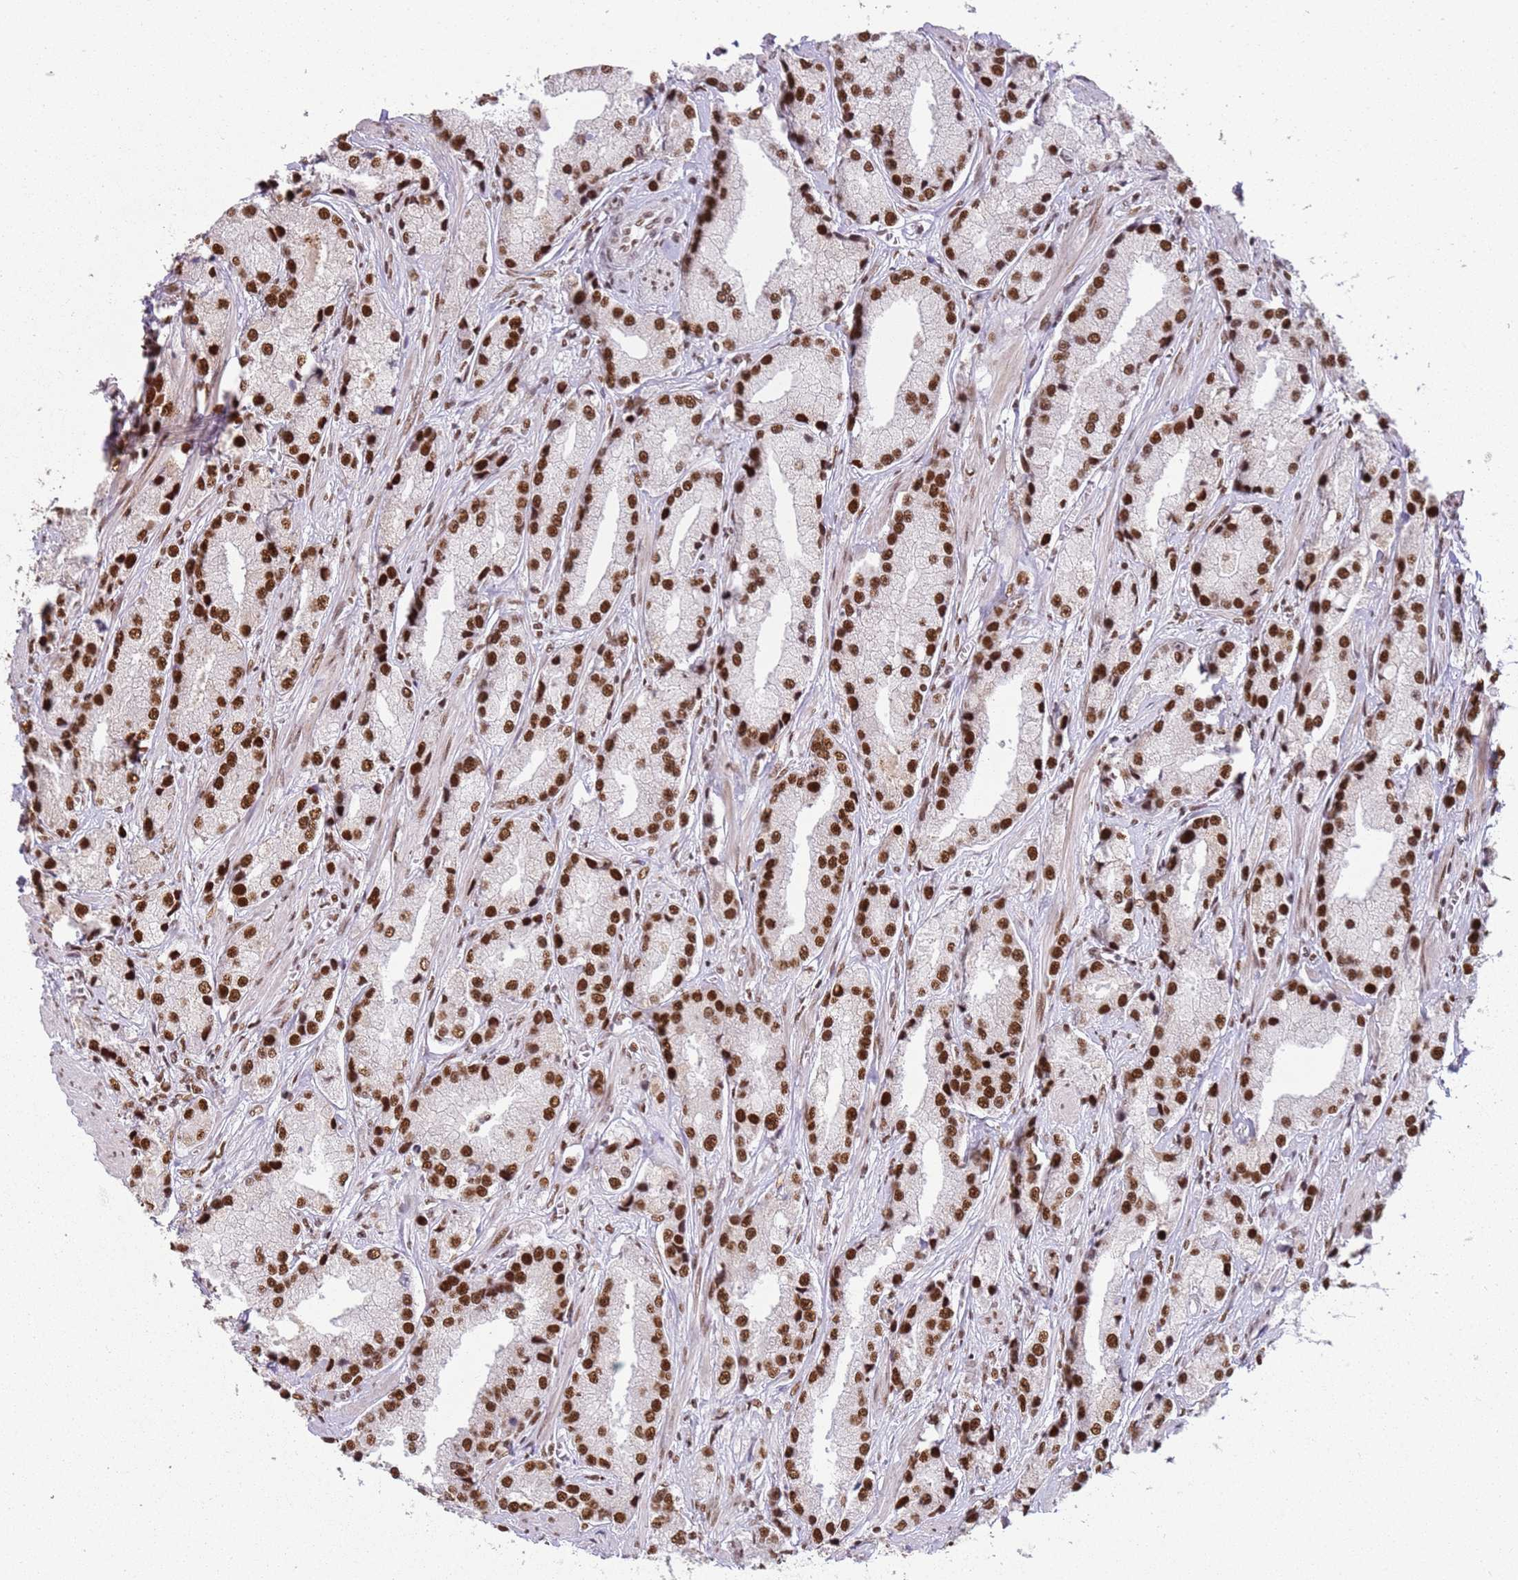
{"staining": {"intensity": "strong", "quantity": ">75%", "location": "nuclear"}, "tissue": "prostate cancer", "cell_type": "Tumor cells", "image_type": "cancer", "snomed": [{"axis": "morphology", "description": "Adenocarcinoma, High grade"}, {"axis": "topography", "description": "Prostate"}], "caption": "This is an image of IHC staining of prostate adenocarcinoma (high-grade), which shows strong expression in the nuclear of tumor cells.", "gene": "TENT4A", "patient": {"sex": "male", "age": 74}}